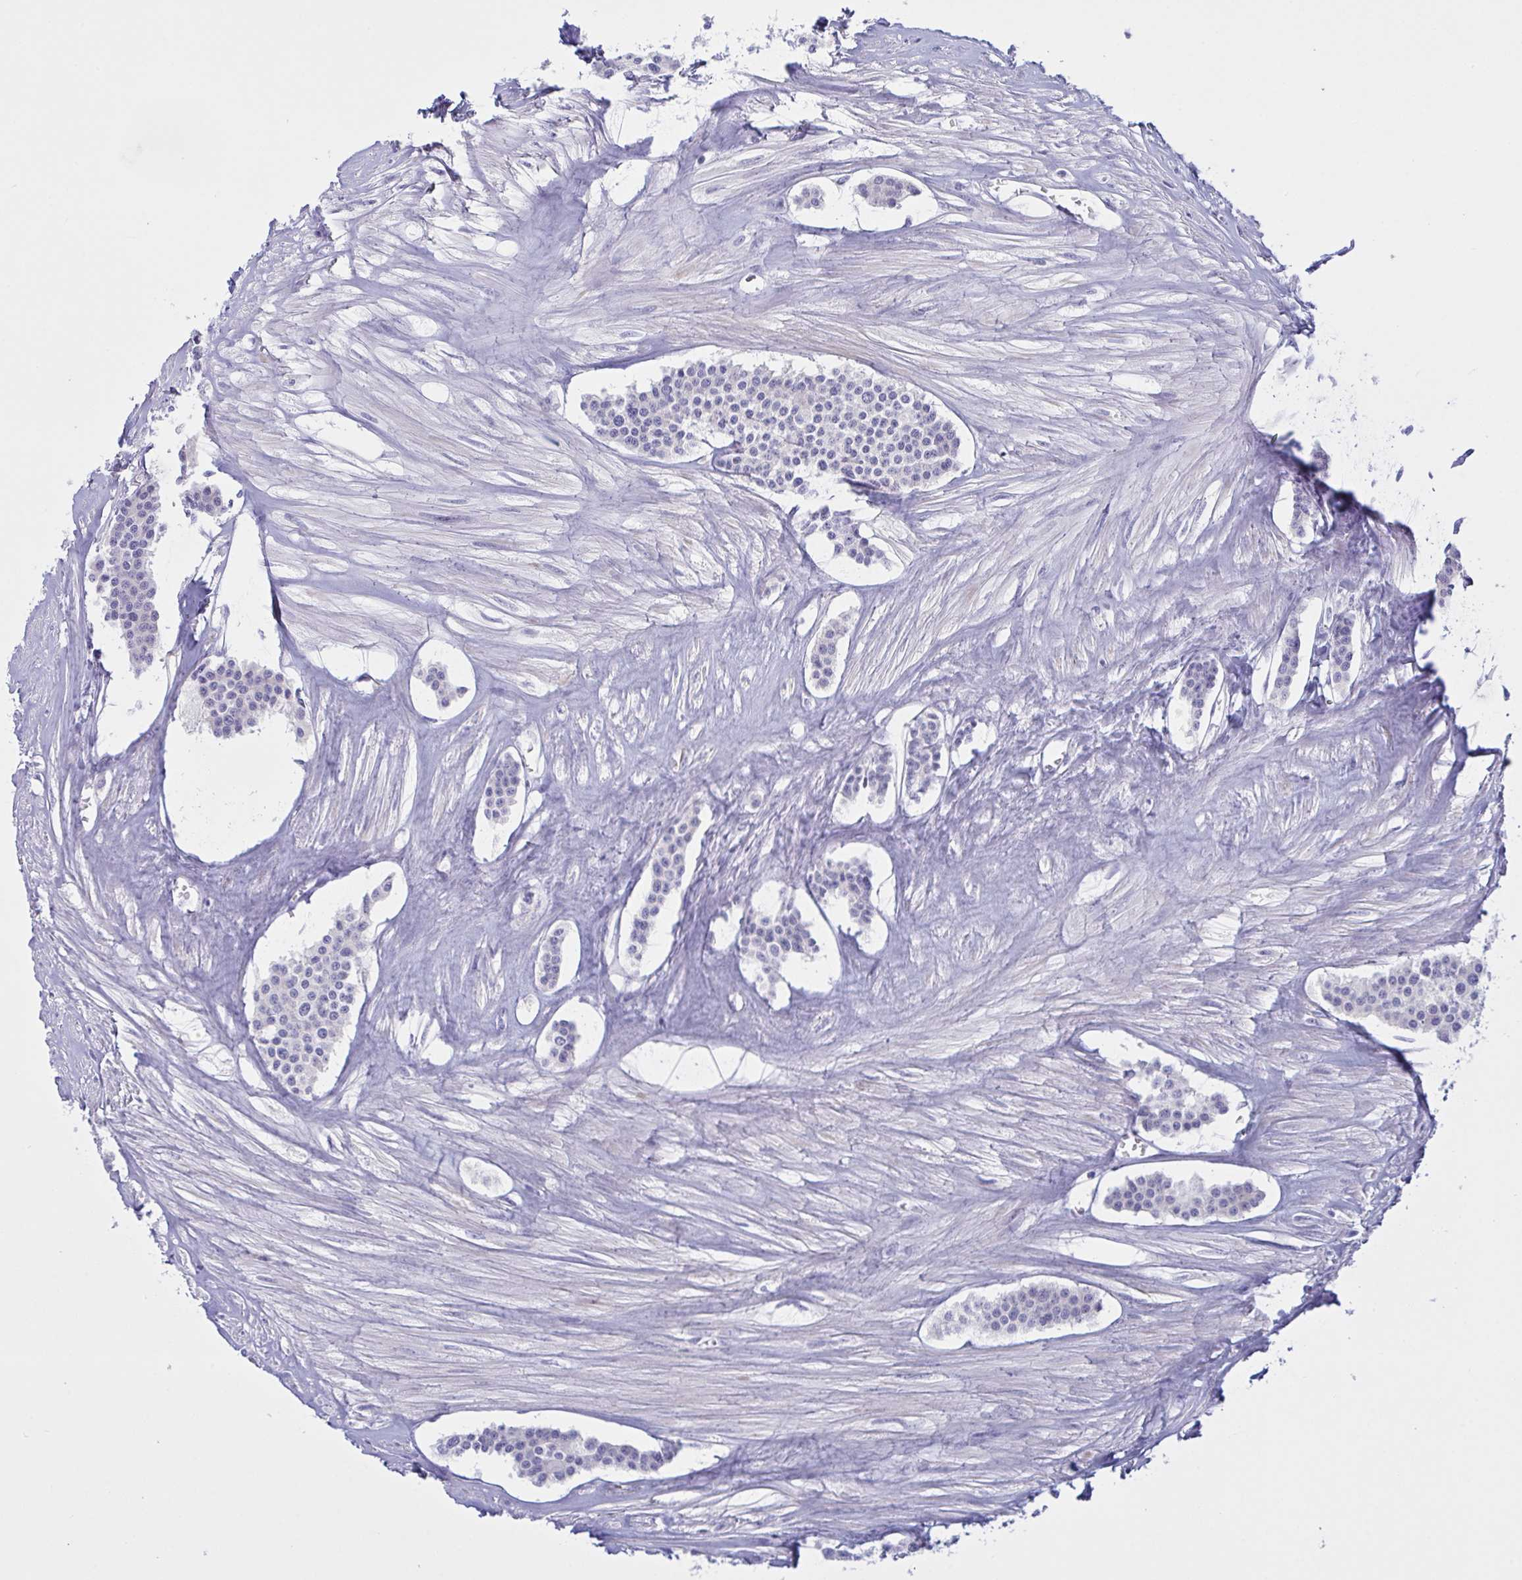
{"staining": {"intensity": "negative", "quantity": "none", "location": "none"}, "tissue": "carcinoid", "cell_type": "Tumor cells", "image_type": "cancer", "snomed": [{"axis": "morphology", "description": "Carcinoid, malignant, NOS"}, {"axis": "topography", "description": "Small intestine"}], "caption": "High magnification brightfield microscopy of carcinoid stained with DAB (3,3'-diaminobenzidine) (brown) and counterstained with hematoxylin (blue): tumor cells show no significant staining. (Immunohistochemistry (ihc), brightfield microscopy, high magnification).", "gene": "NAA30", "patient": {"sex": "male", "age": 60}}